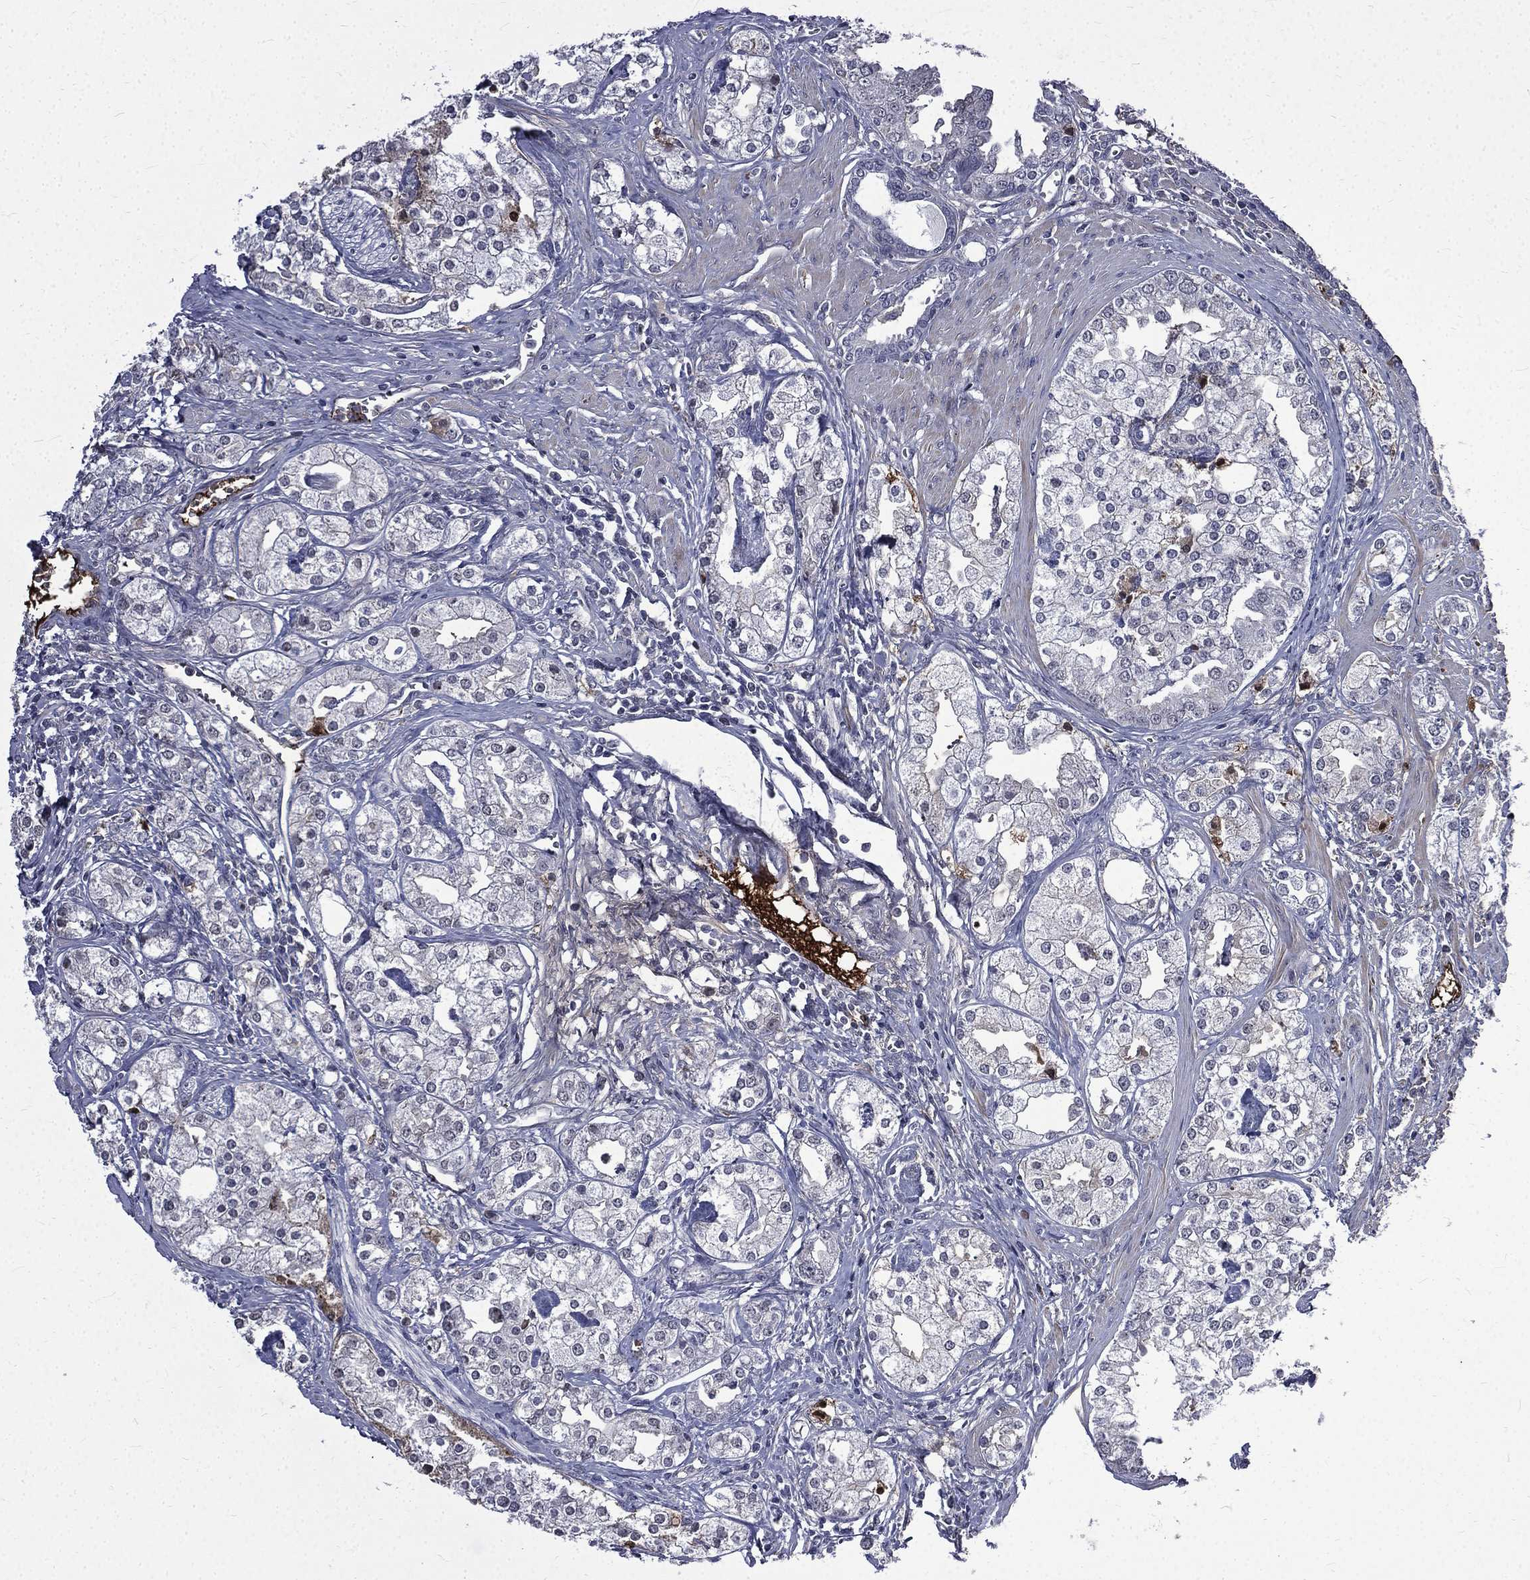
{"staining": {"intensity": "negative", "quantity": "none", "location": "none"}, "tissue": "prostate cancer", "cell_type": "Tumor cells", "image_type": "cancer", "snomed": [{"axis": "morphology", "description": "Adenocarcinoma, NOS"}, {"axis": "topography", "description": "Prostate and seminal vesicle, NOS"}, {"axis": "topography", "description": "Prostate"}], "caption": "There is no significant expression in tumor cells of adenocarcinoma (prostate).", "gene": "FGG", "patient": {"sex": "male", "age": 62}}